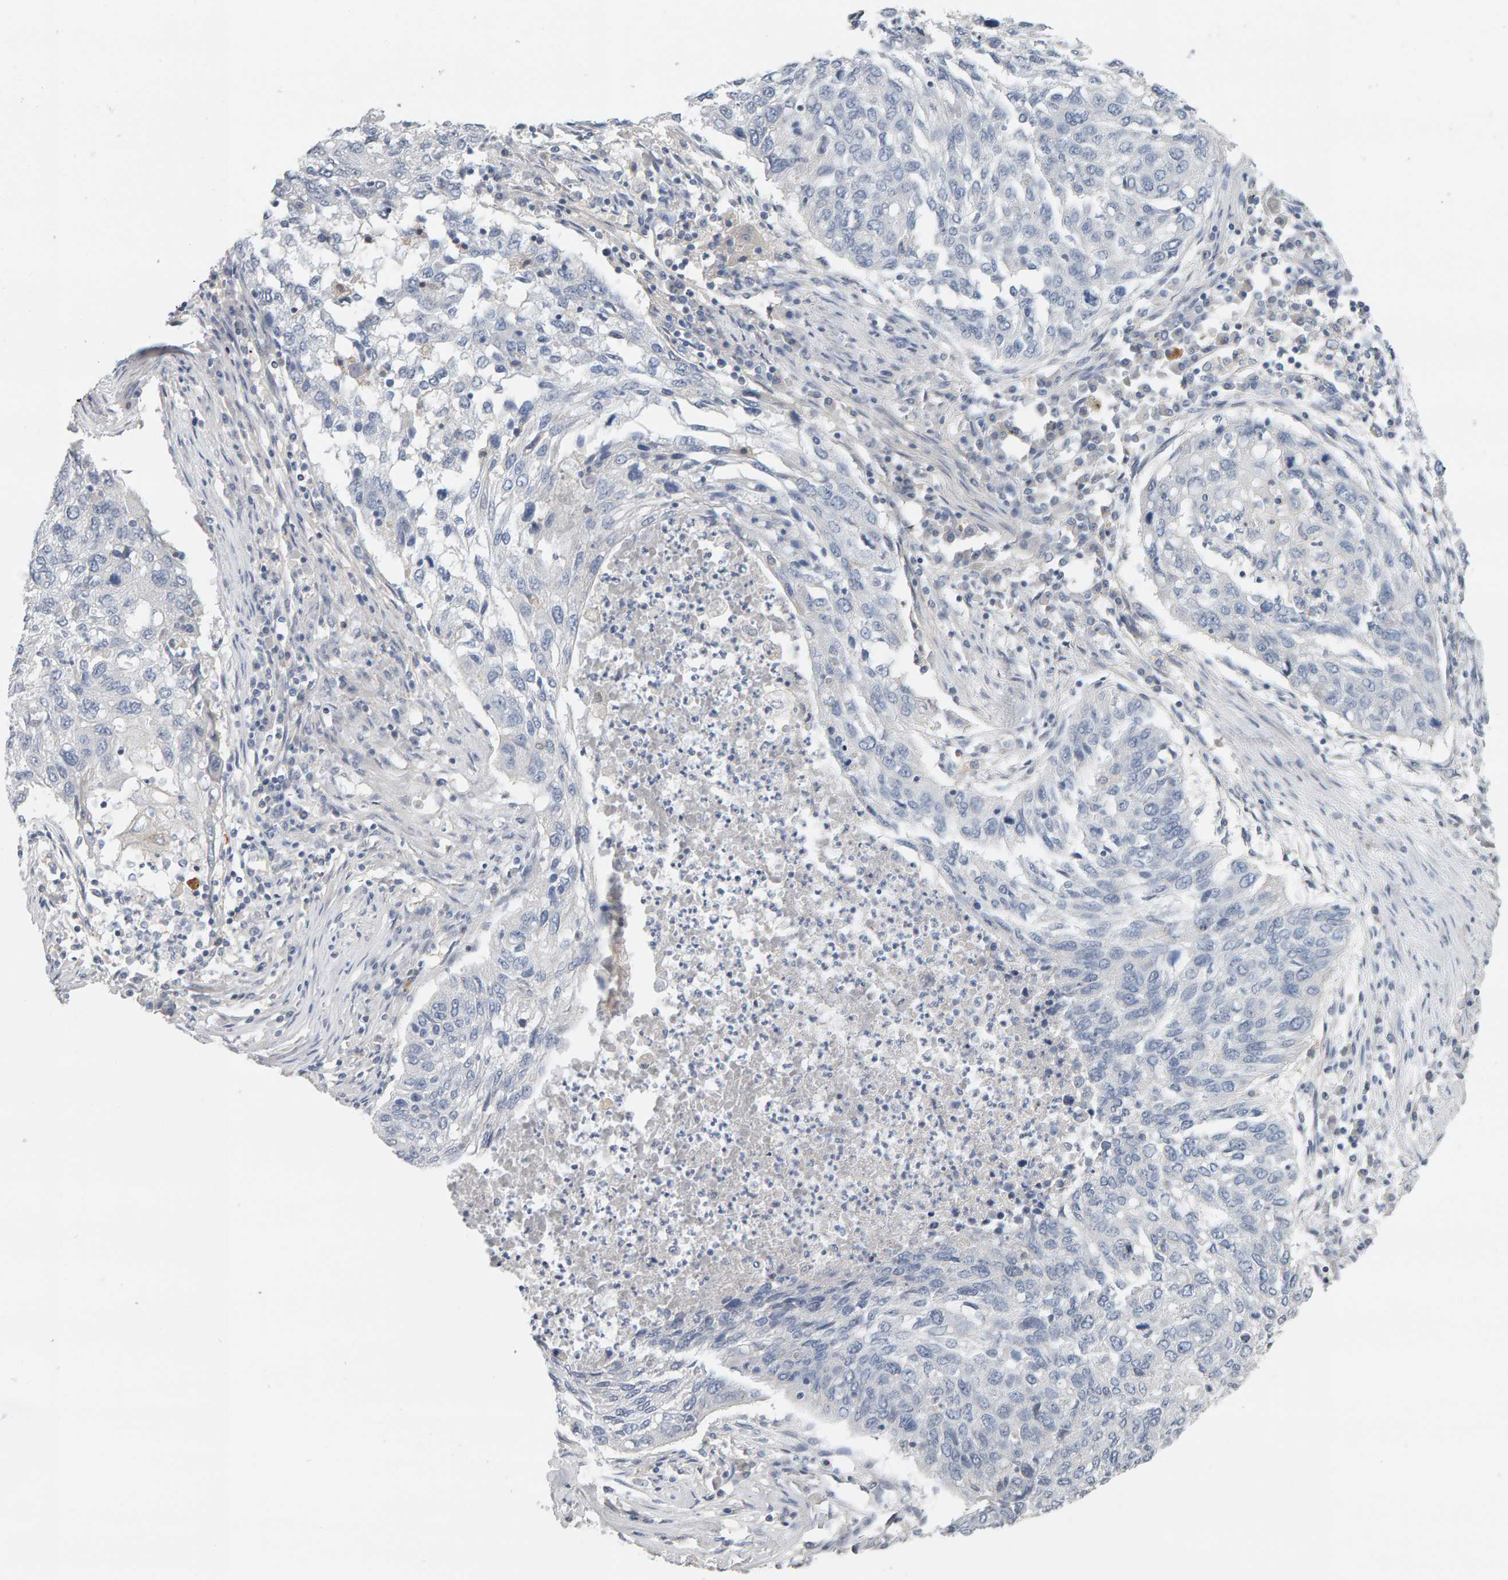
{"staining": {"intensity": "negative", "quantity": "none", "location": "none"}, "tissue": "lung cancer", "cell_type": "Tumor cells", "image_type": "cancer", "snomed": [{"axis": "morphology", "description": "Squamous cell carcinoma, NOS"}, {"axis": "topography", "description": "Lung"}], "caption": "Tumor cells are negative for brown protein staining in lung cancer (squamous cell carcinoma). (DAB (3,3'-diaminobenzidine) immunohistochemistry (IHC) visualized using brightfield microscopy, high magnification).", "gene": "GFUS", "patient": {"sex": "female", "age": 63}}